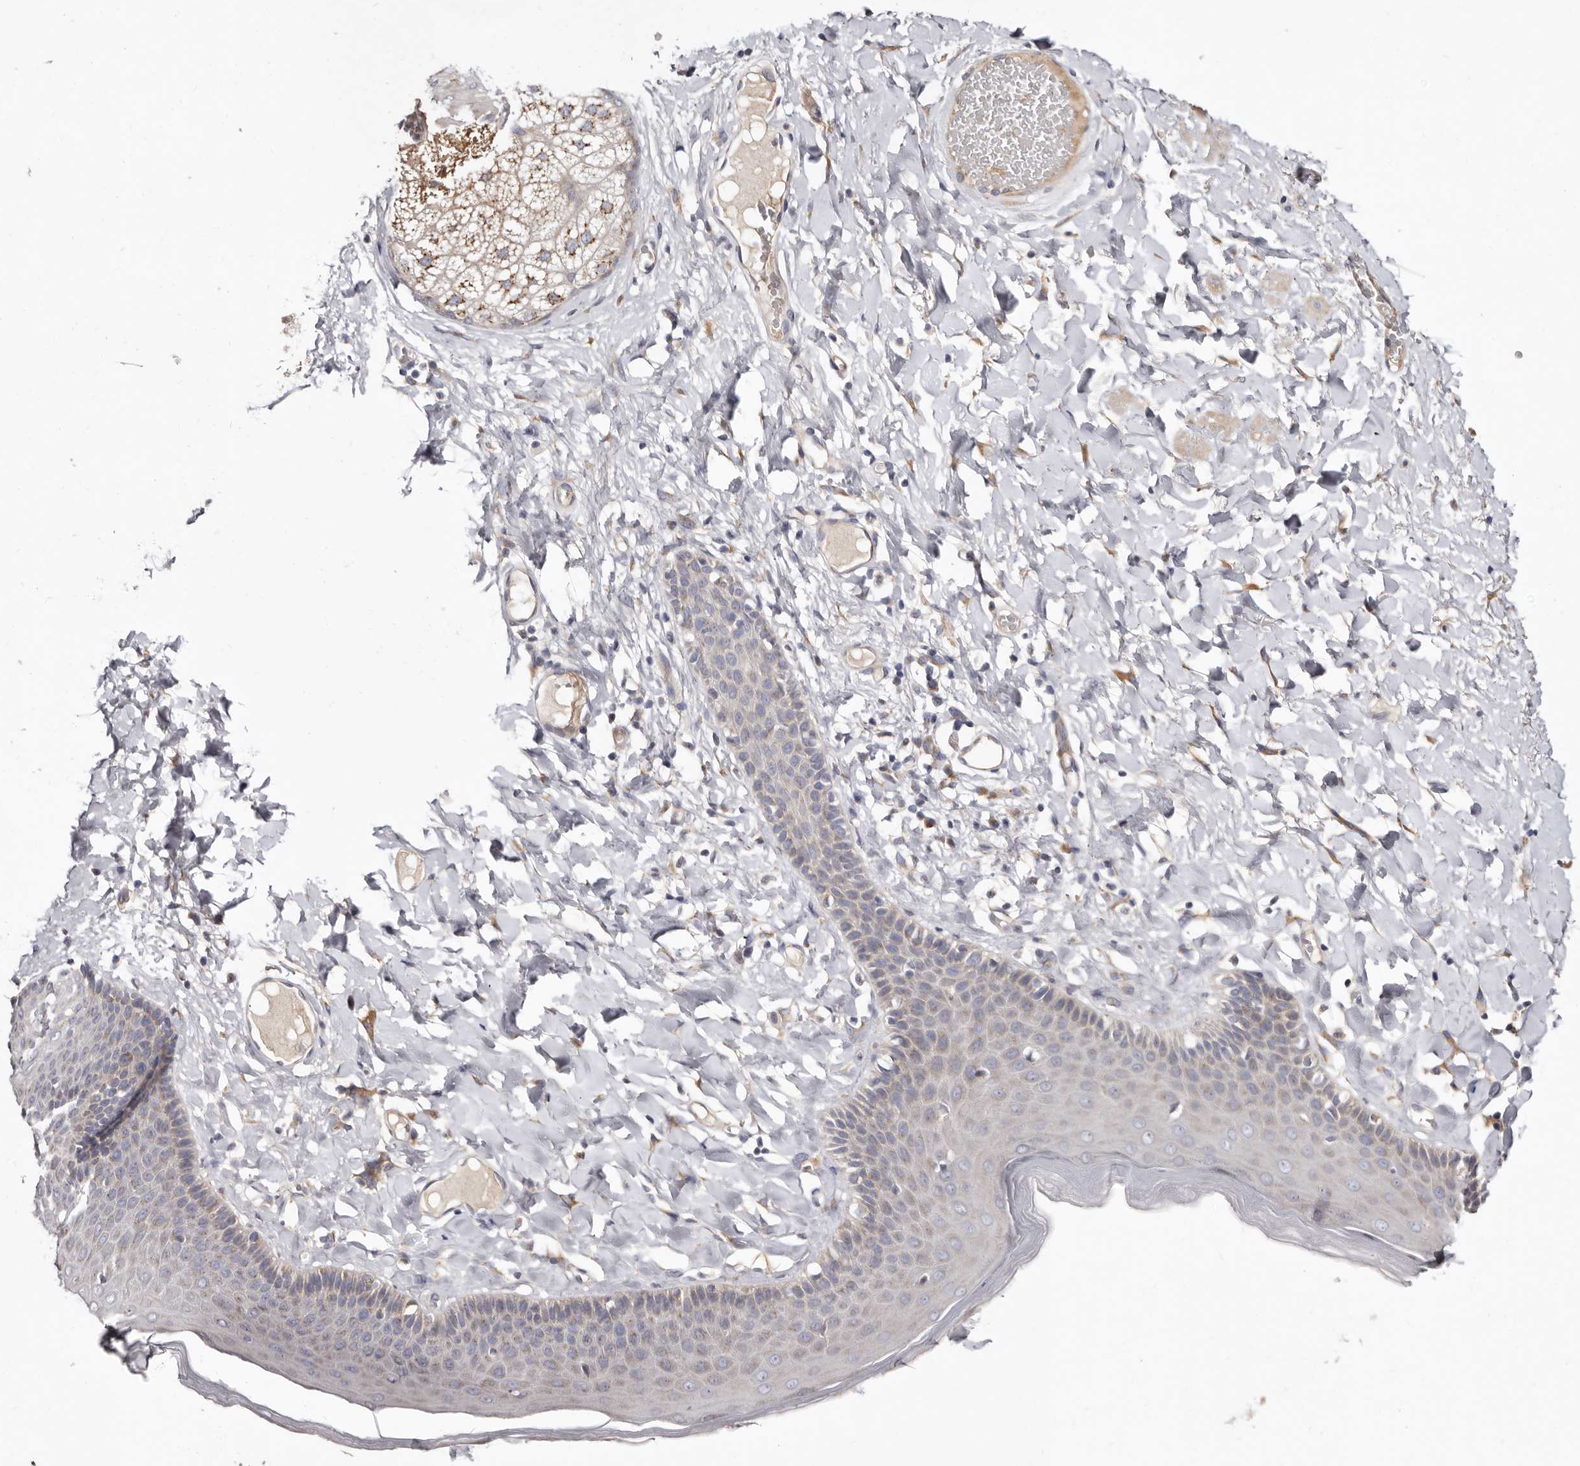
{"staining": {"intensity": "weak", "quantity": "<25%", "location": "cytoplasmic/membranous"}, "tissue": "skin", "cell_type": "Epidermal cells", "image_type": "normal", "snomed": [{"axis": "morphology", "description": "Normal tissue, NOS"}, {"axis": "topography", "description": "Anal"}], "caption": "Histopathology image shows no protein staining in epidermal cells of benign skin.", "gene": "ASIC5", "patient": {"sex": "male", "age": 69}}